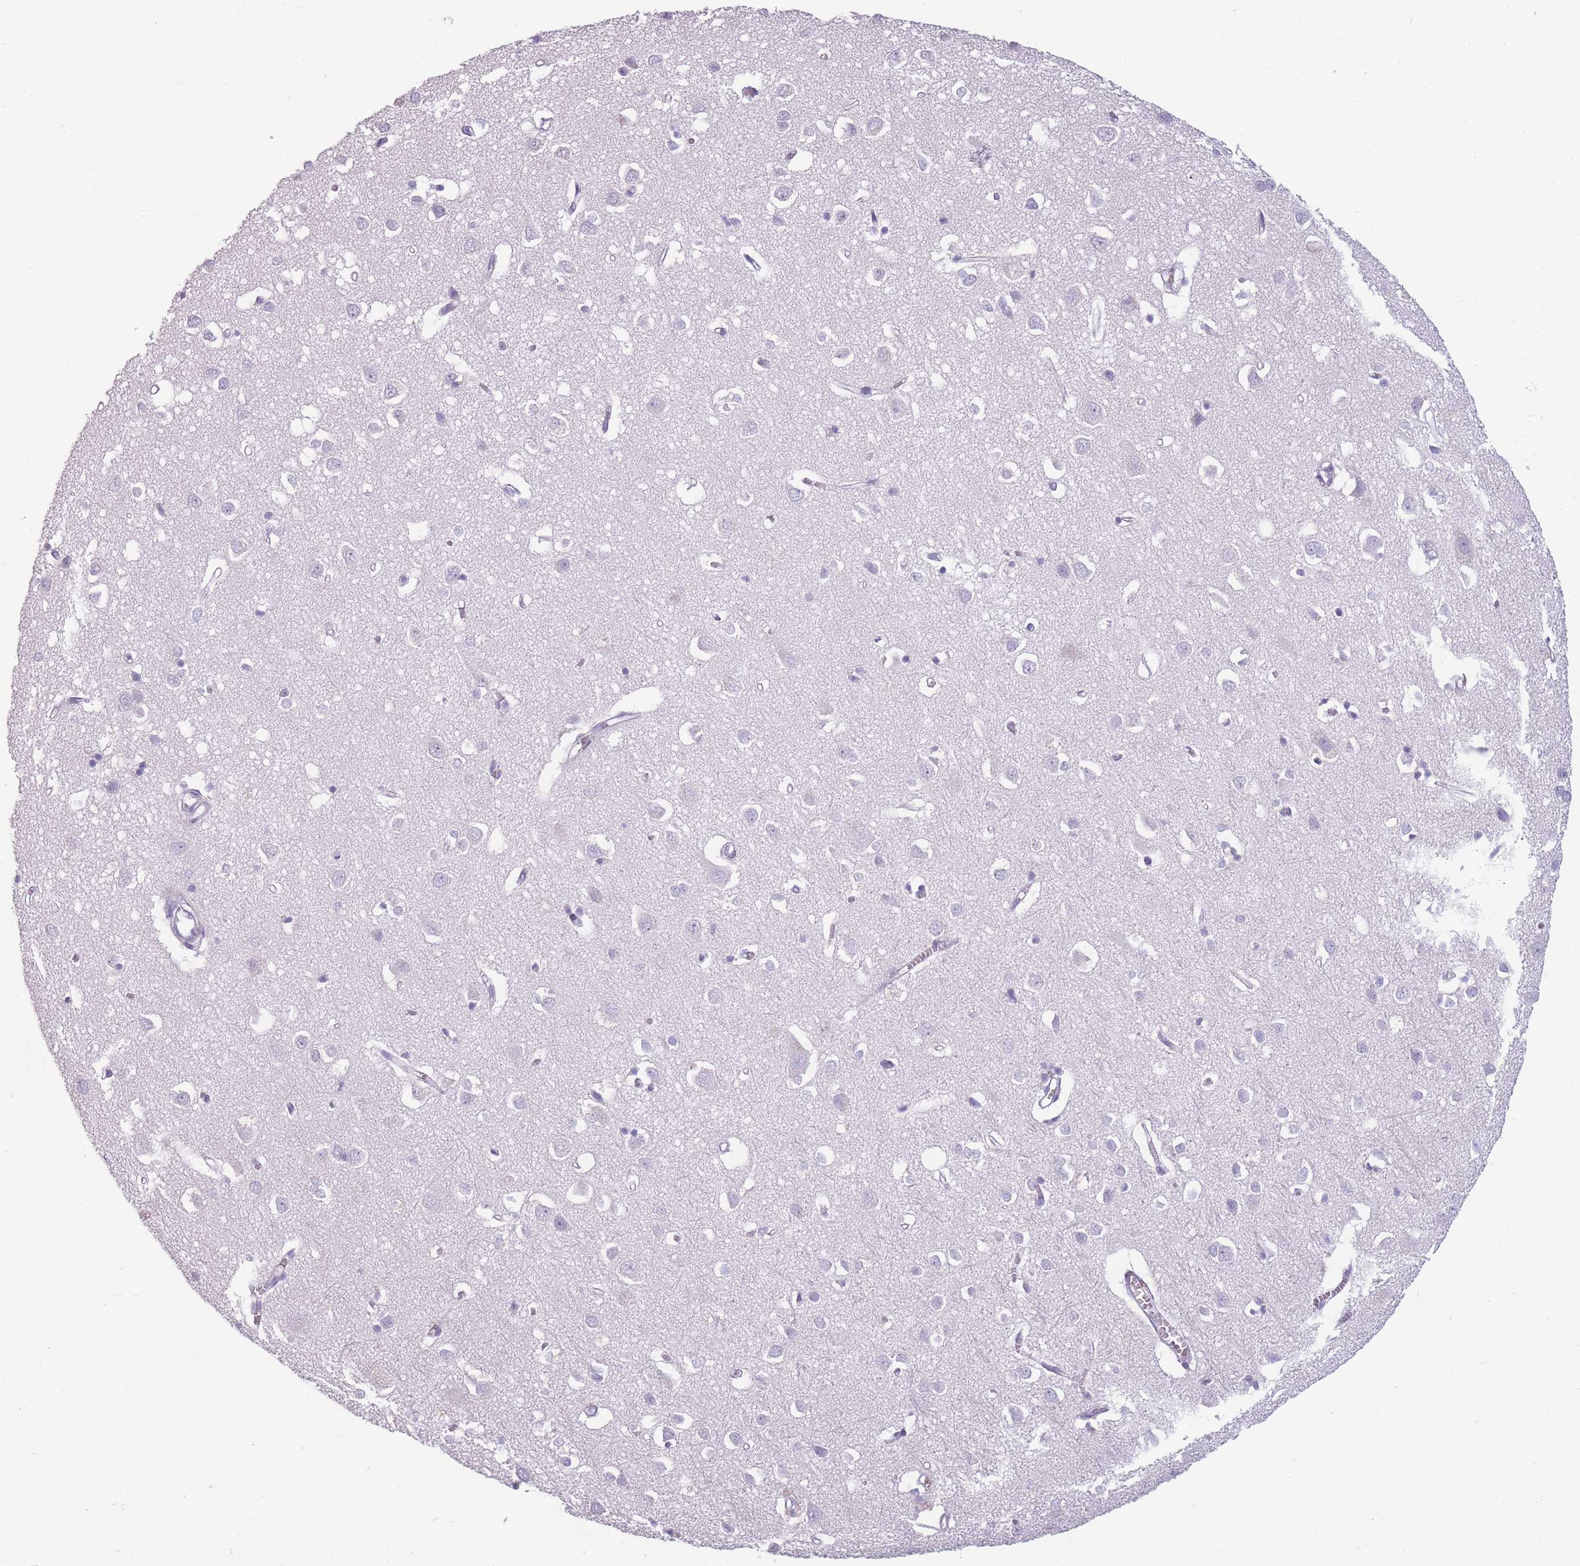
{"staining": {"intensity": "negative", "quantity": "none", "location": "none"}, "tissue": "cerebral cortex", "cell_type": "Endothelial cells", "image_type": "normal", "snomed": [{"axis": "morphology", "description": "Normal tissue, NOS"}, {"axis": "topography", "description": "Cerebral cortex"}], "caption": "A high-resolution image shows immunohistochemistry (IHC) staining of normal cerebral cortex, which shows no significant positivity in endothelial cells.", "gene": "CCNO", "patient": {"sex": "female", "age": 64}}